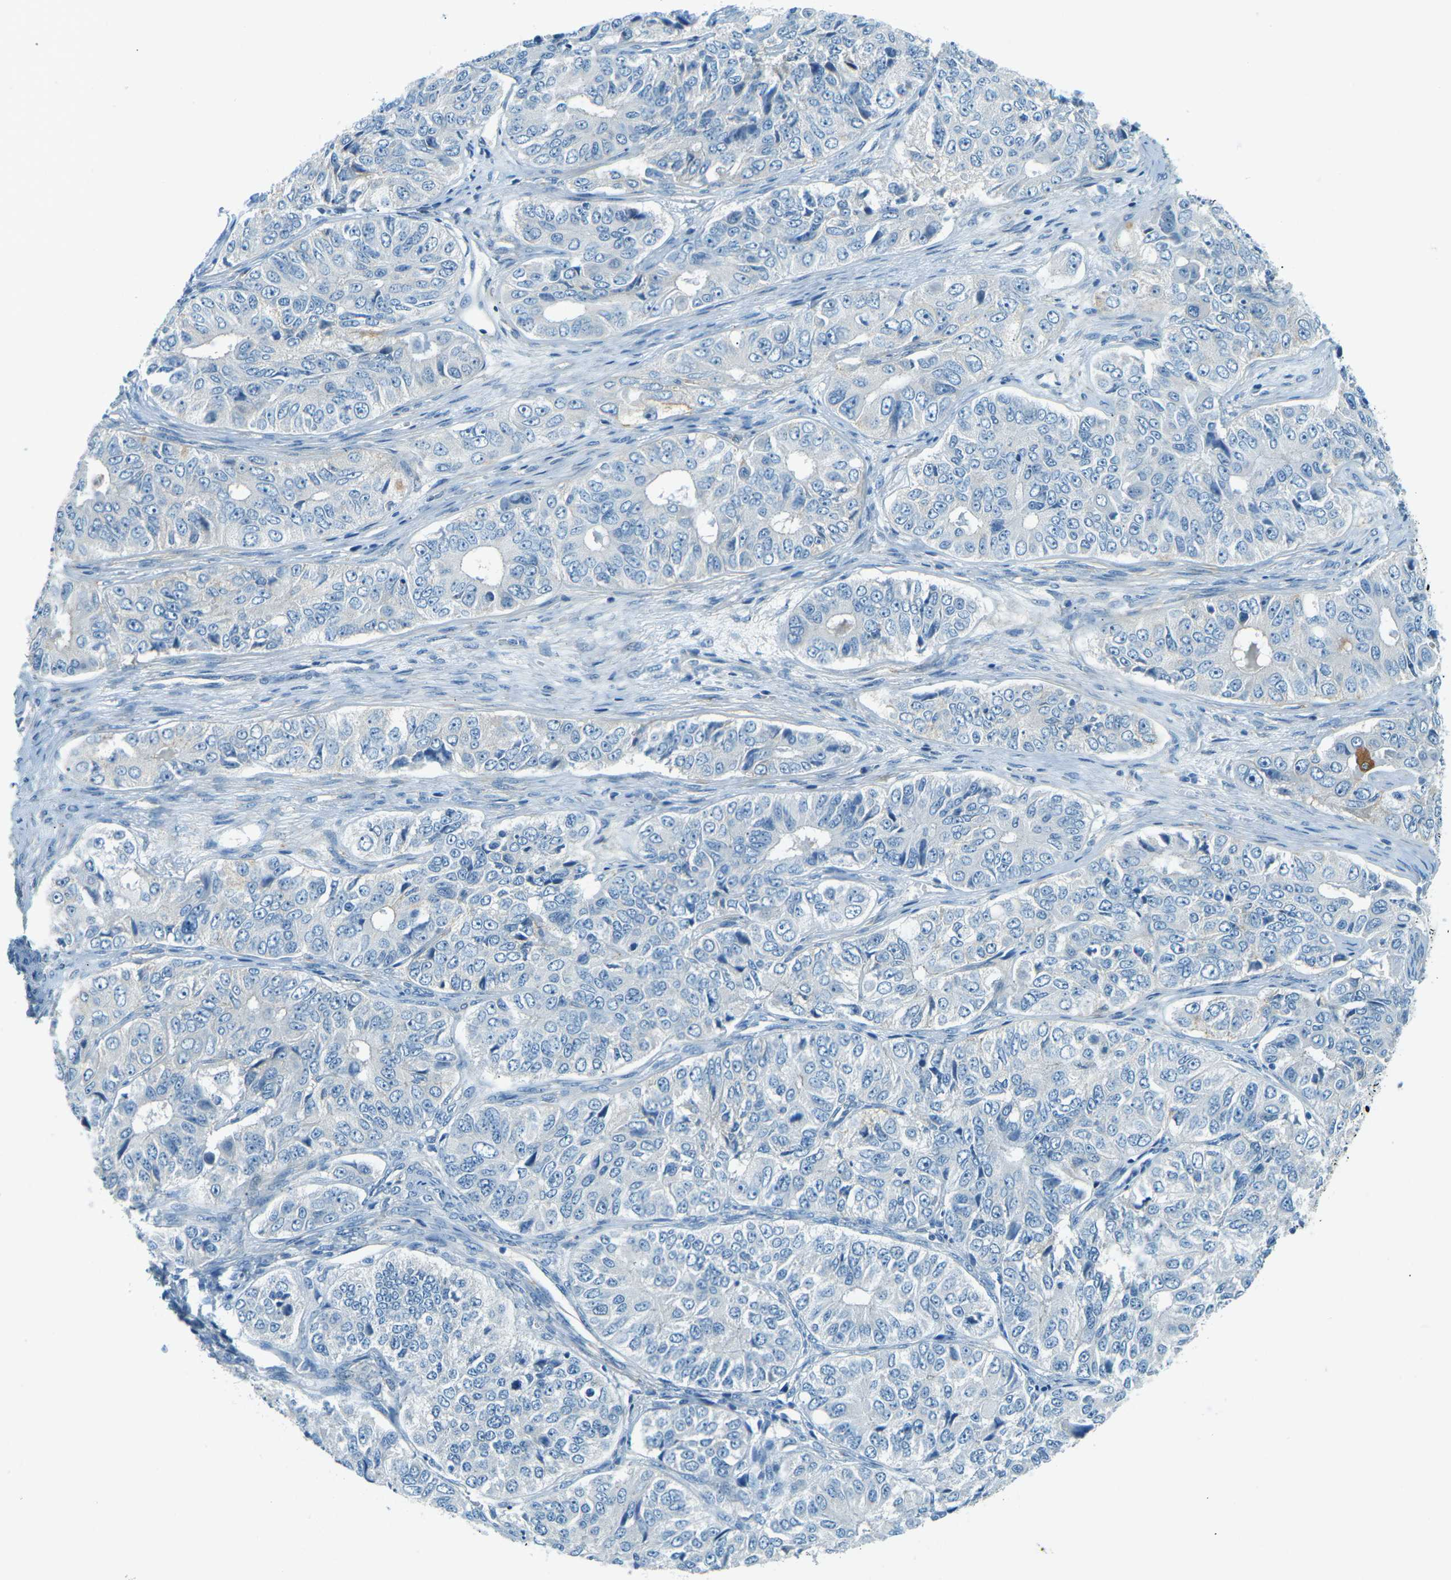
{"staining": {"intensity": "negative", "quantity": "none", "location": "none"}, "tissue": "ovarian cancer", "cell_type": "Tumor cells", "image_type": "cancer", "snomed": [{"axis": "morphology", "description": "Carcinoma, endometroid"}, {"axis": "topography", "description": "Ovary"}], "caption": "Immunohistochemistry image of human ovarian endometroid carcinoma stained for a protein (brown), which exhibits no positivity in tumor cells.", "gene": "ZNF367", "patient": {"sex": "female", "age": 51}}